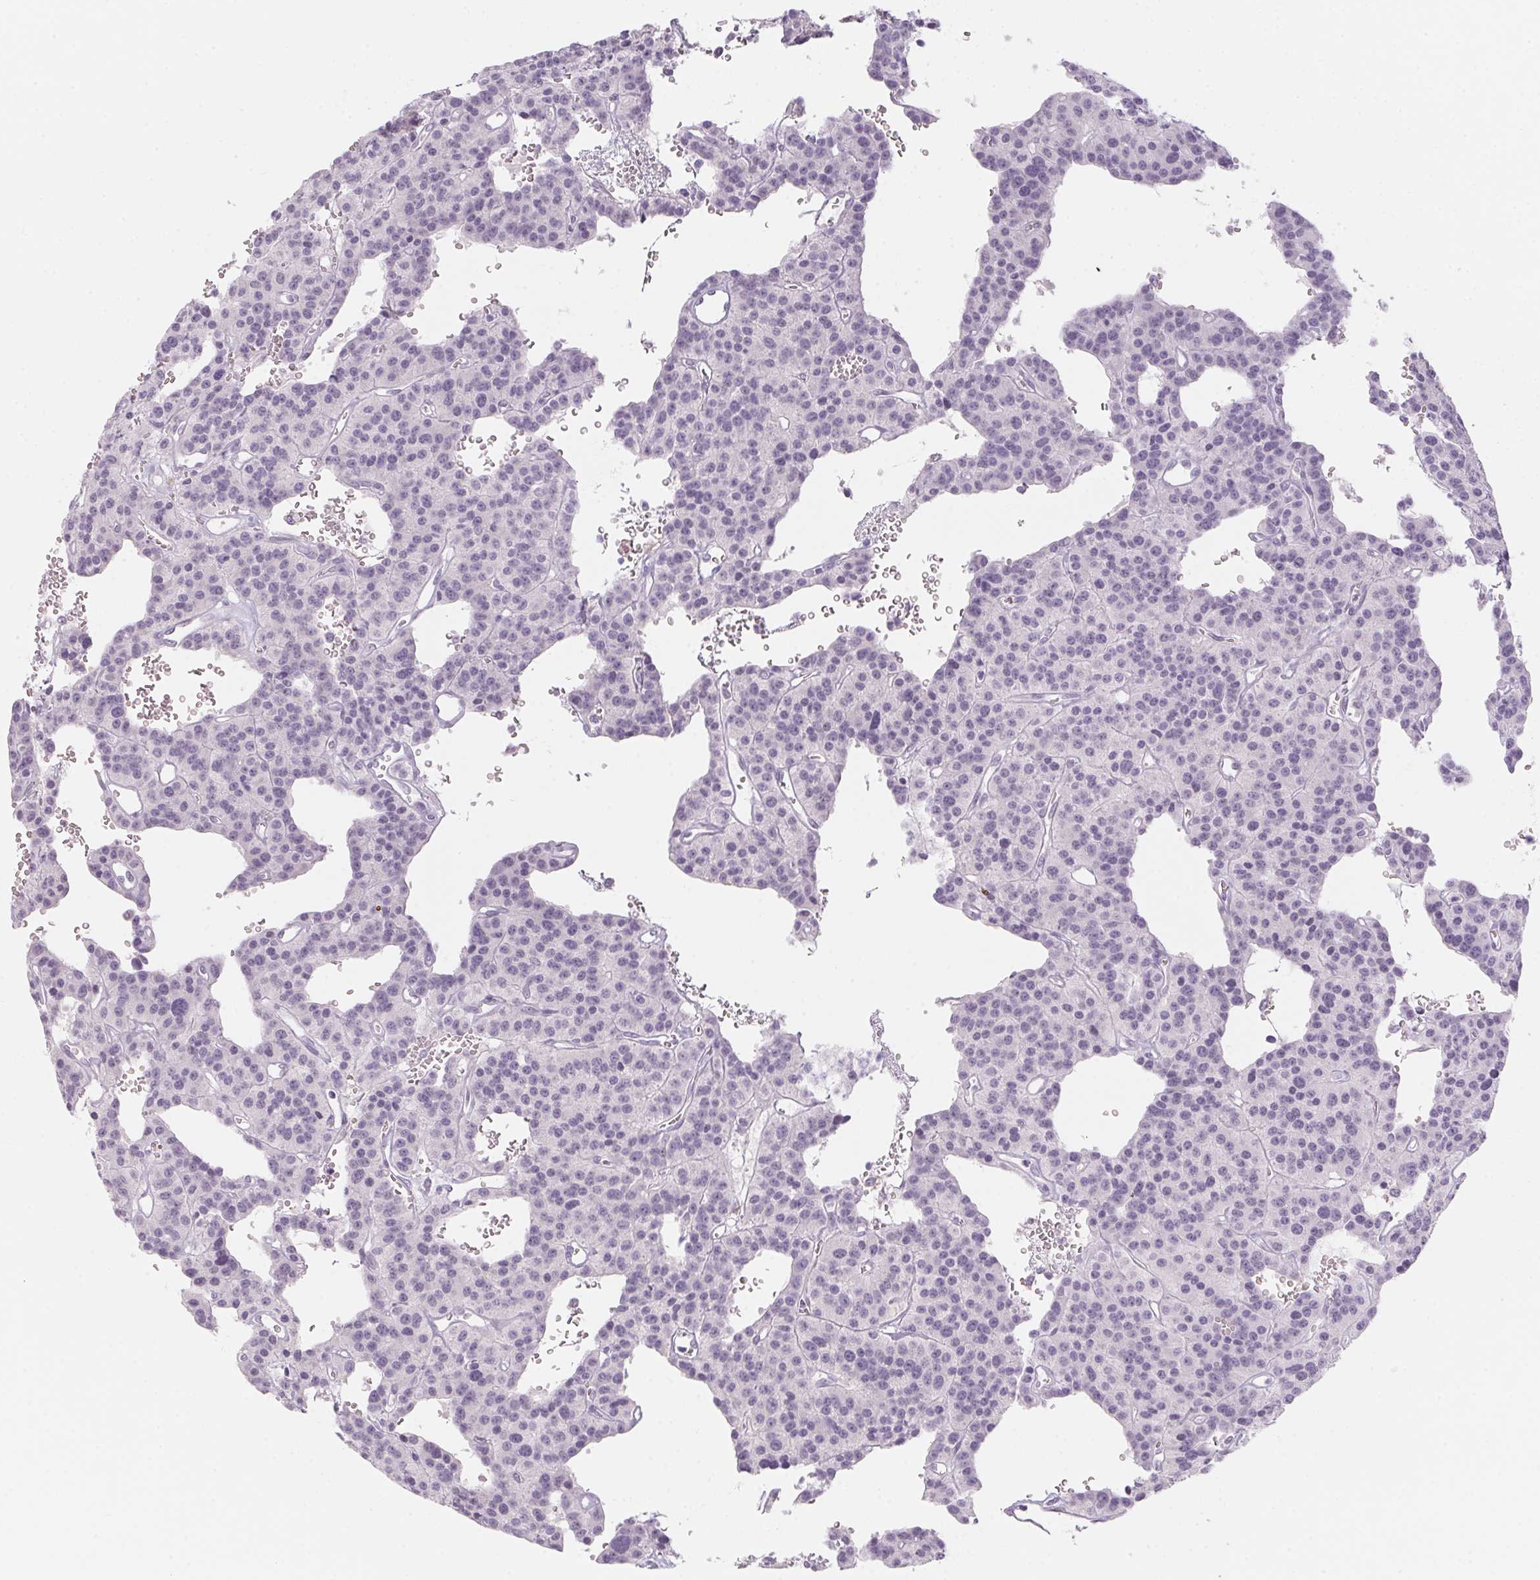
{"staining": {"intensity": "negative", "quantity": "none", "location": "none"}, "tissue": "carcinoid", "cell_type": "Tumor cells", "image_type": "cancer", "snomed": [{"axis": "morphology", "description": "Carcinoid, malignant, NOS"}, {"axis": "topography", "description": "Lung"}], "caption": "Tumor cells show no significant staining in carcinoid.", "gene": "PRPH", "patient": {"sex": "female", "age": 71}}